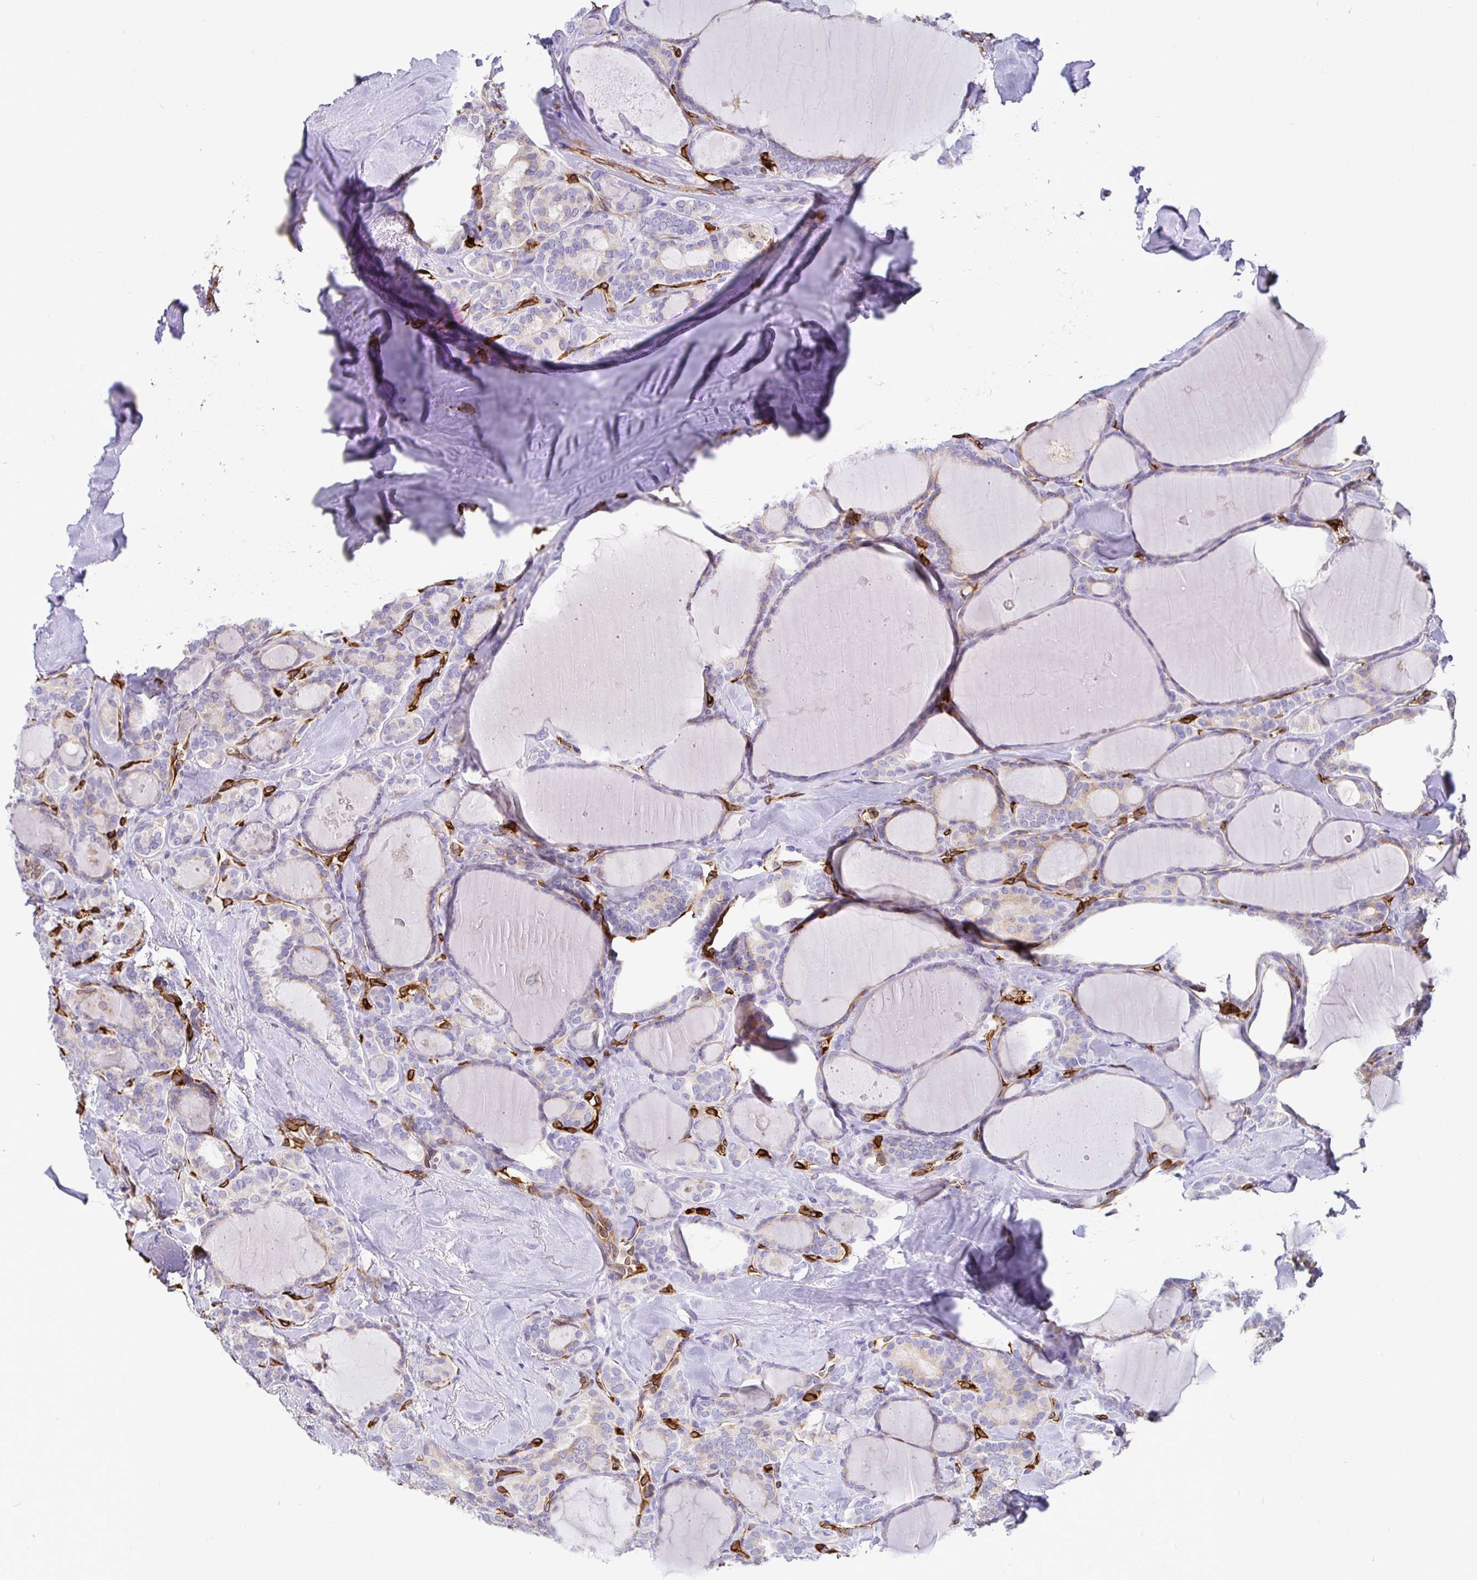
{"staining": {"intensity": "negative", "quantity": "none", "location": "none"}, "tissue": "thyroid cancer", "cell_type": "Tumor cells", "image_type": "cancer", "snomed": [{"axis": "morphology", "description": "Papillary adenocarcinoma, NOS"}, {"axis": "topography", "description": "Thyroid gland"}], "caption": "An immunohistochemistry image of thyroid papillary adenocarcinoma is shown. There is no staining in tumor cells of thyroid papillary adenocarcinoma.", "gene": "TP53I11", "patient": {"sex": "male", "age": 30}}